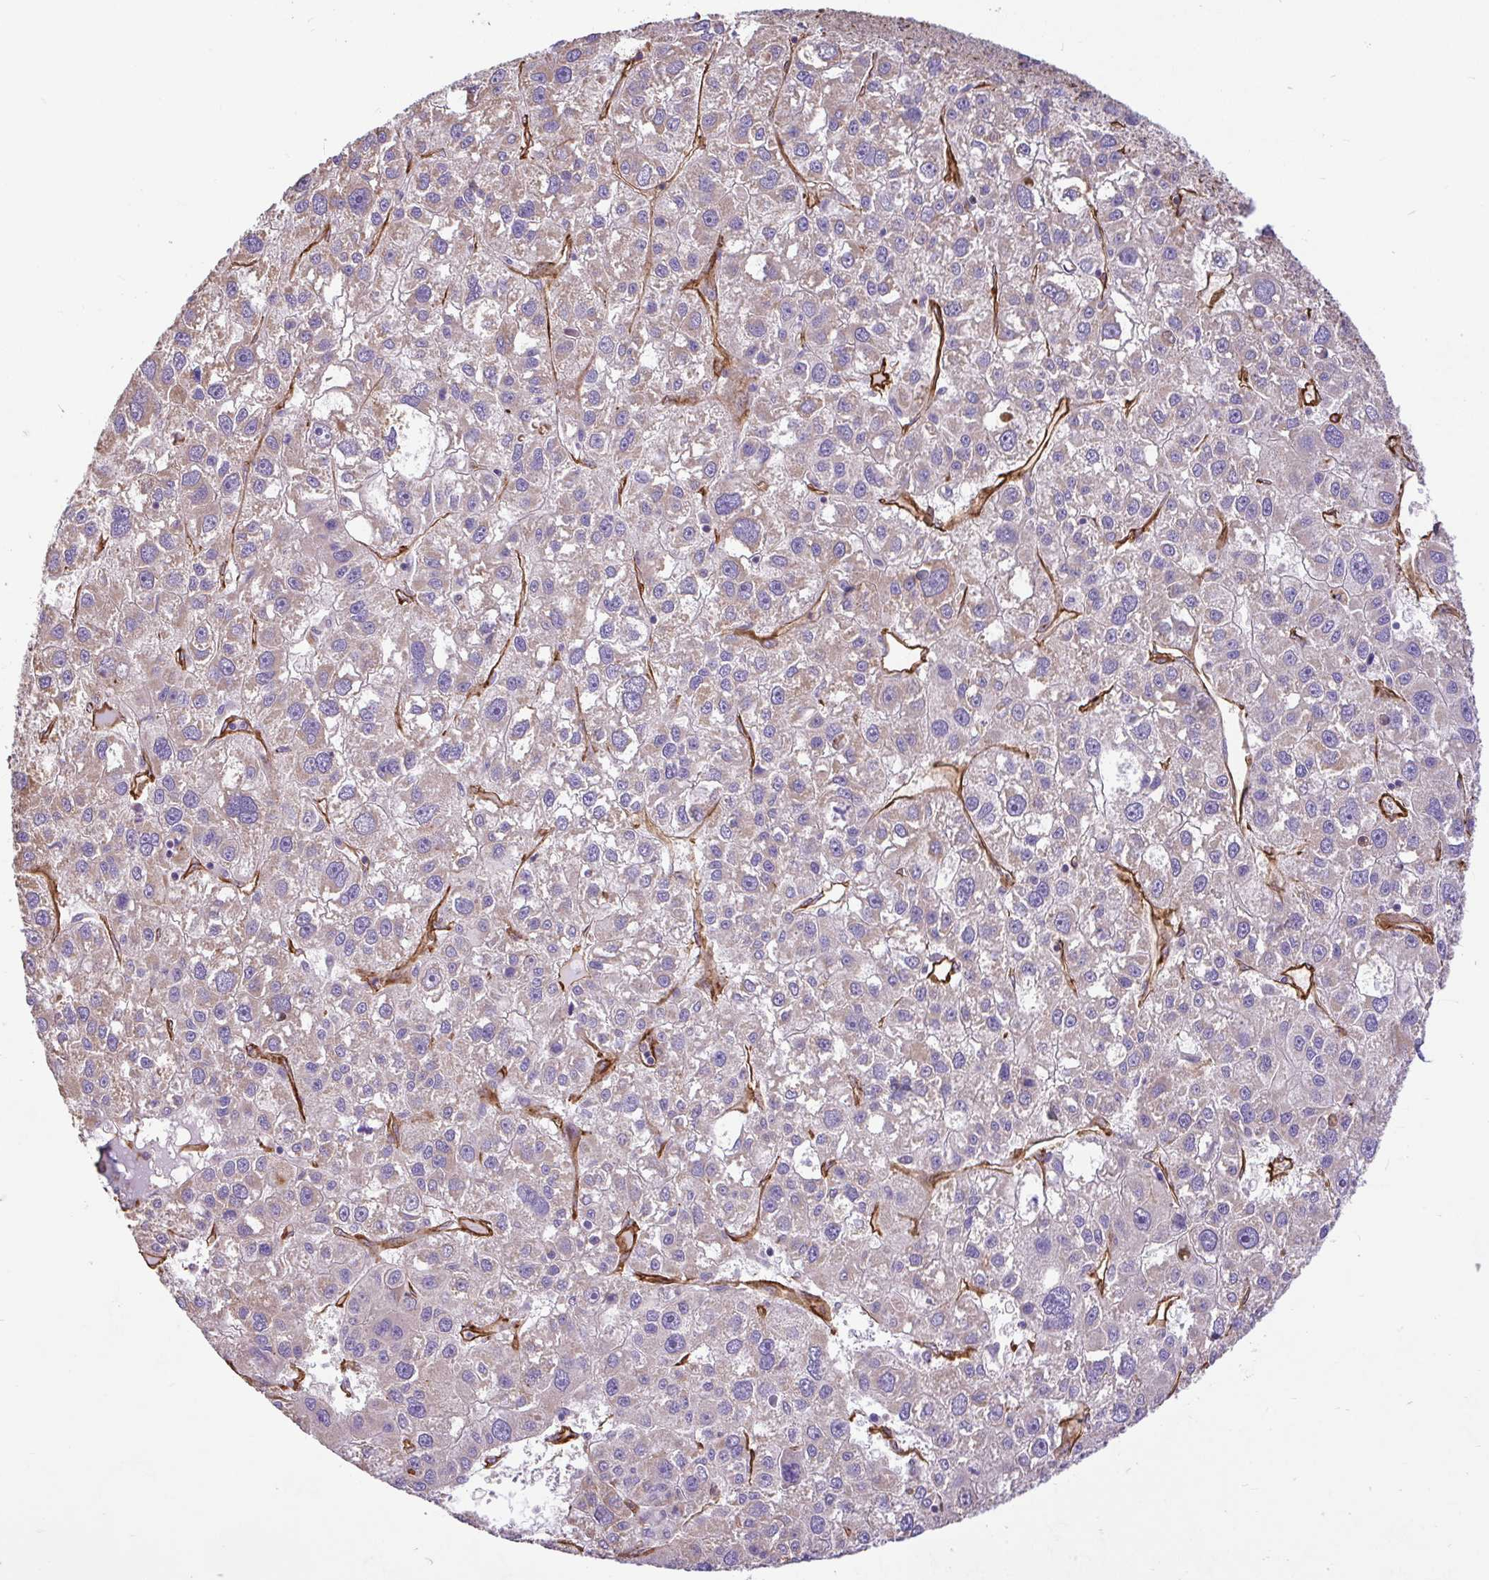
{"staining": {"intensity": "negative", "quantity": "none", "location": "none"}, "tissue": "liver cancer", "cell_type": "Tumor cells", "image_type": "cancer", "snomed": [{"axis": "morphology", "description": "Carcinoma, Hepatocellular, NOS"}, {"axis": "topography", "description": "Liver"}], "caption": "IHC image of neoplastic tissue: hepatocellular carcinoma (liver) stained with DAB (3,3'-diaminobenzidine) demonstrates no significant protein staining in tumor cells.", "gene": "PTPRK", "patient": {"sex": "male", "age": 73}}